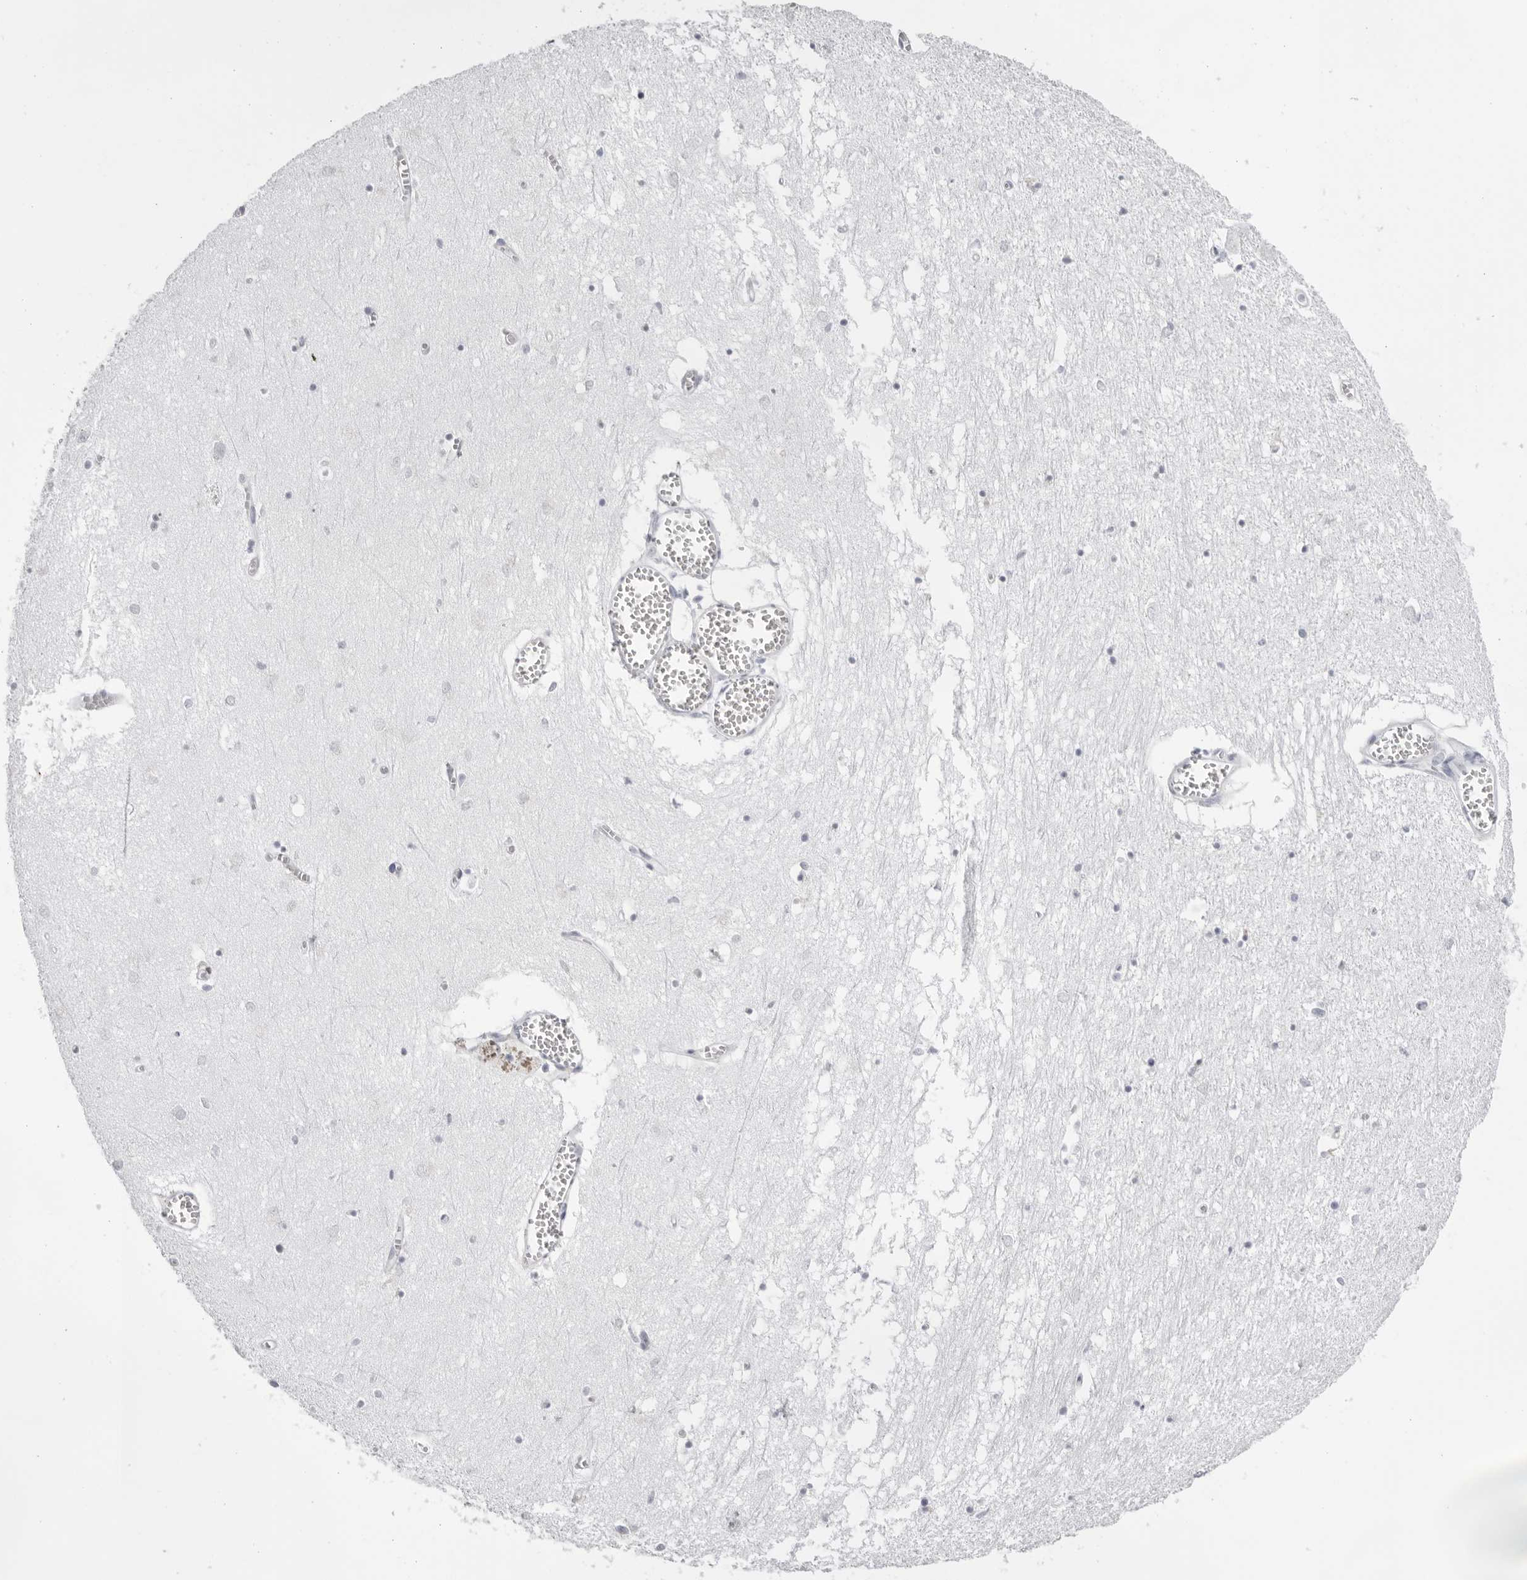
{"staining": {"intensity": "negative", "quantity": "none", "location": "none"}, "tissue": "hippocampus", "cell_type": "Glial cells", "image_type": "normal", "snomed": [{"axis": "morphology", "description": "Normal tissue, NOS"}, {"axis": "topography", "description": "Hippocampus"}], "caption": "Immunohistochemical staining of benign hippocampus displays no significant positivity in glial cells.", "gene": "TMOD4", "patient": {"sex": "male", "age": 70}}